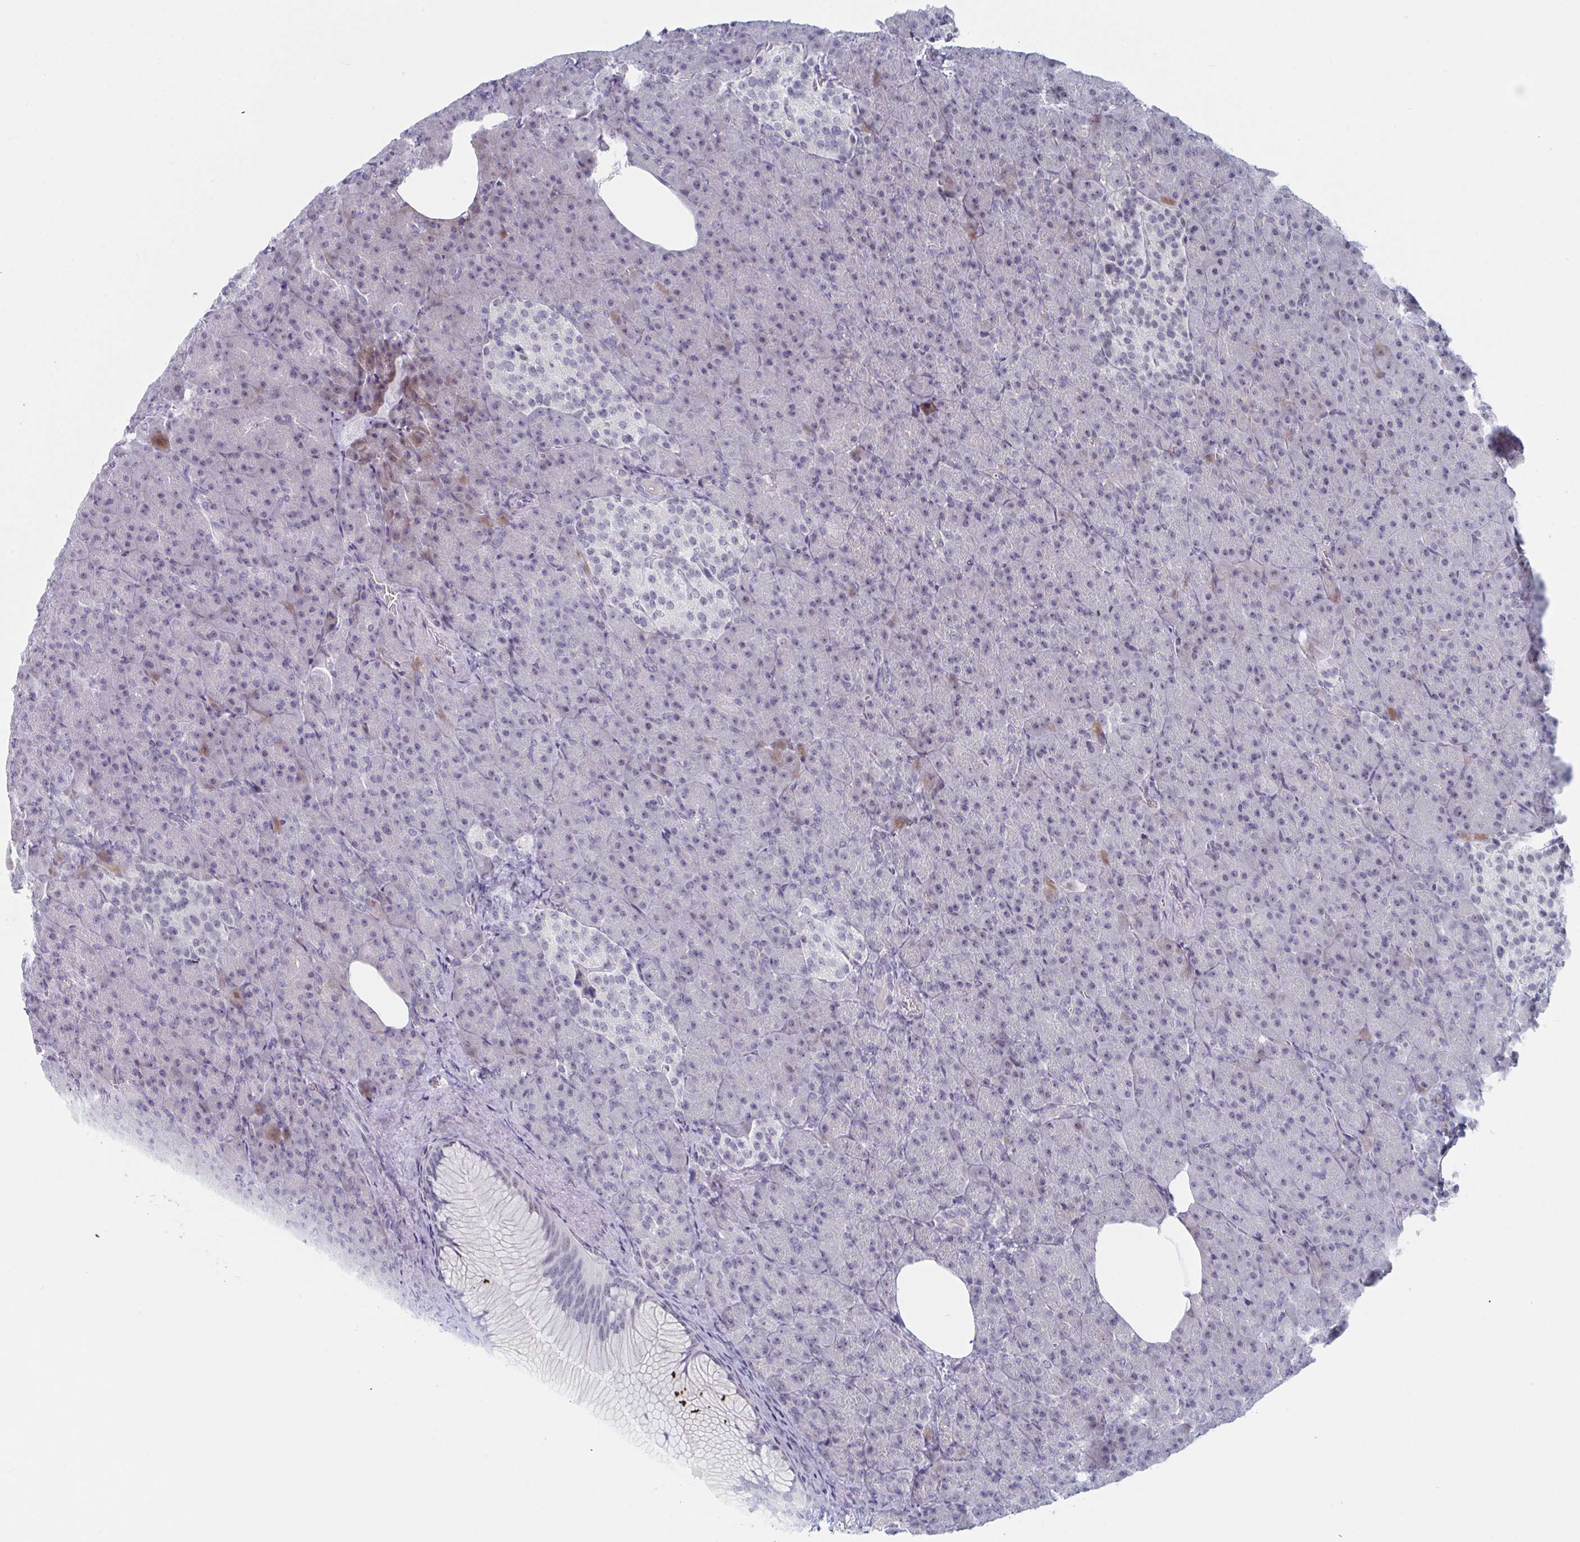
{"staining": {"intensity": "negative", "quantity": "none", "location": "none"}, "tissue": "pancreas", "cell_type": "Exocrine glandular cells", "image_type": "normal", "snomed": [{"axis": "morphology", "description": "Normal tissue, NOS"}, {"axis": "topography", "description": "Pancreas"}], "caption": "IHC image of normal pancreas: pancreas stained with DAB (3,3'-diaminobenzidine) demonstrates no significant protein staining in exocrine glandular cells. (DAB IHC, high magnification).", "gene": "NR1H2", "patient": {"sex": "female", "age": 74}}